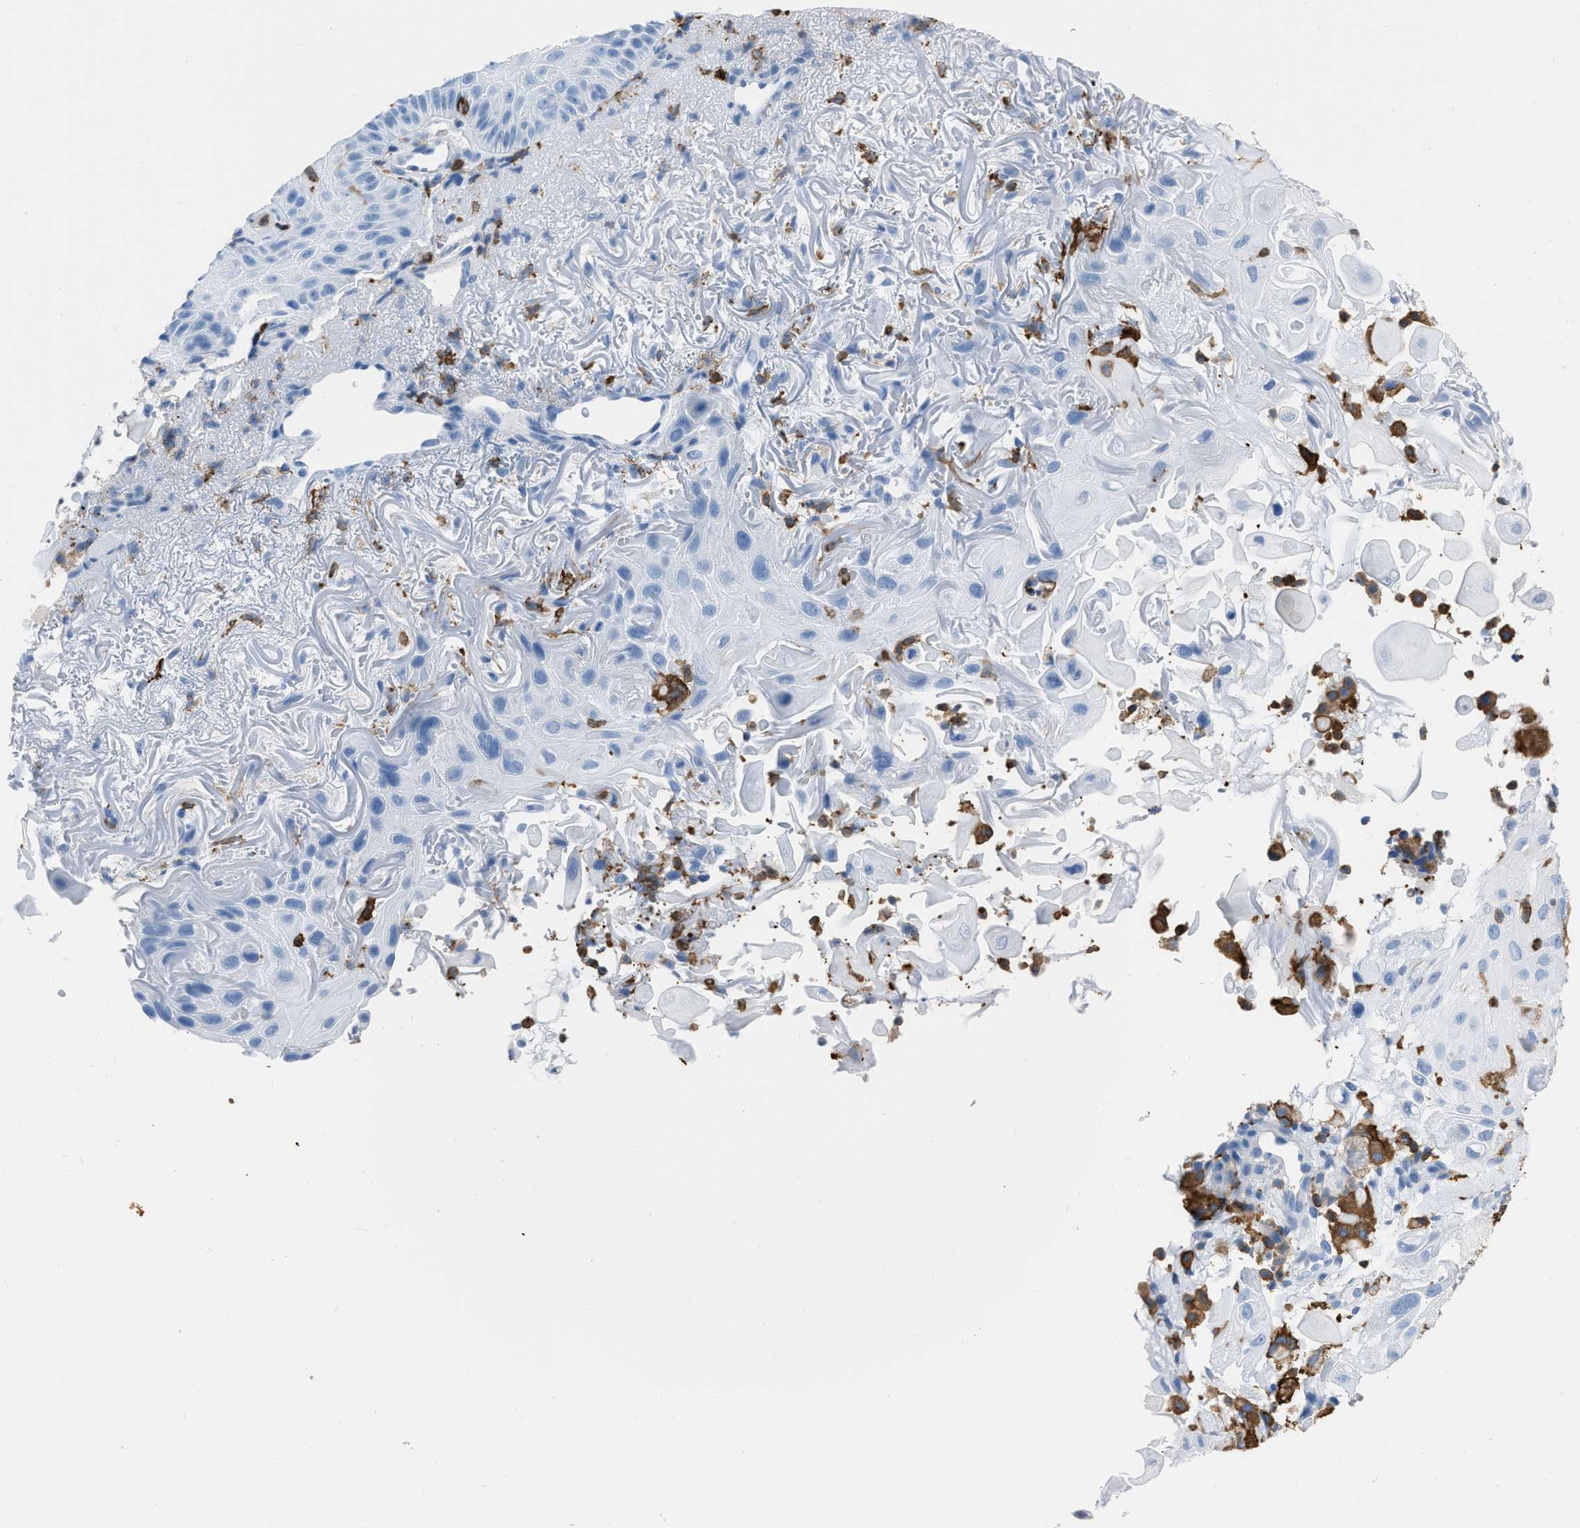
{"staining": {"intensity": "negative", "quantity": "none", "location": "none"}, "tissue": "skin cancer", "cell_type": "Tumor cells", "image_type": "cancer", "snomed": [{"axis": "morphology", "description": "Squamous cell carcinoma, NOS"}, {"axis": "topography", "description": "Skin"}], "caption": "This is an immunohistochemistry (IHC) micrograph of skin cancer (squamous cell carcinoma). There is no positivity in tumor cells.", "gene": "LSP1", "patient": {"sex": "female", "age": 77}}